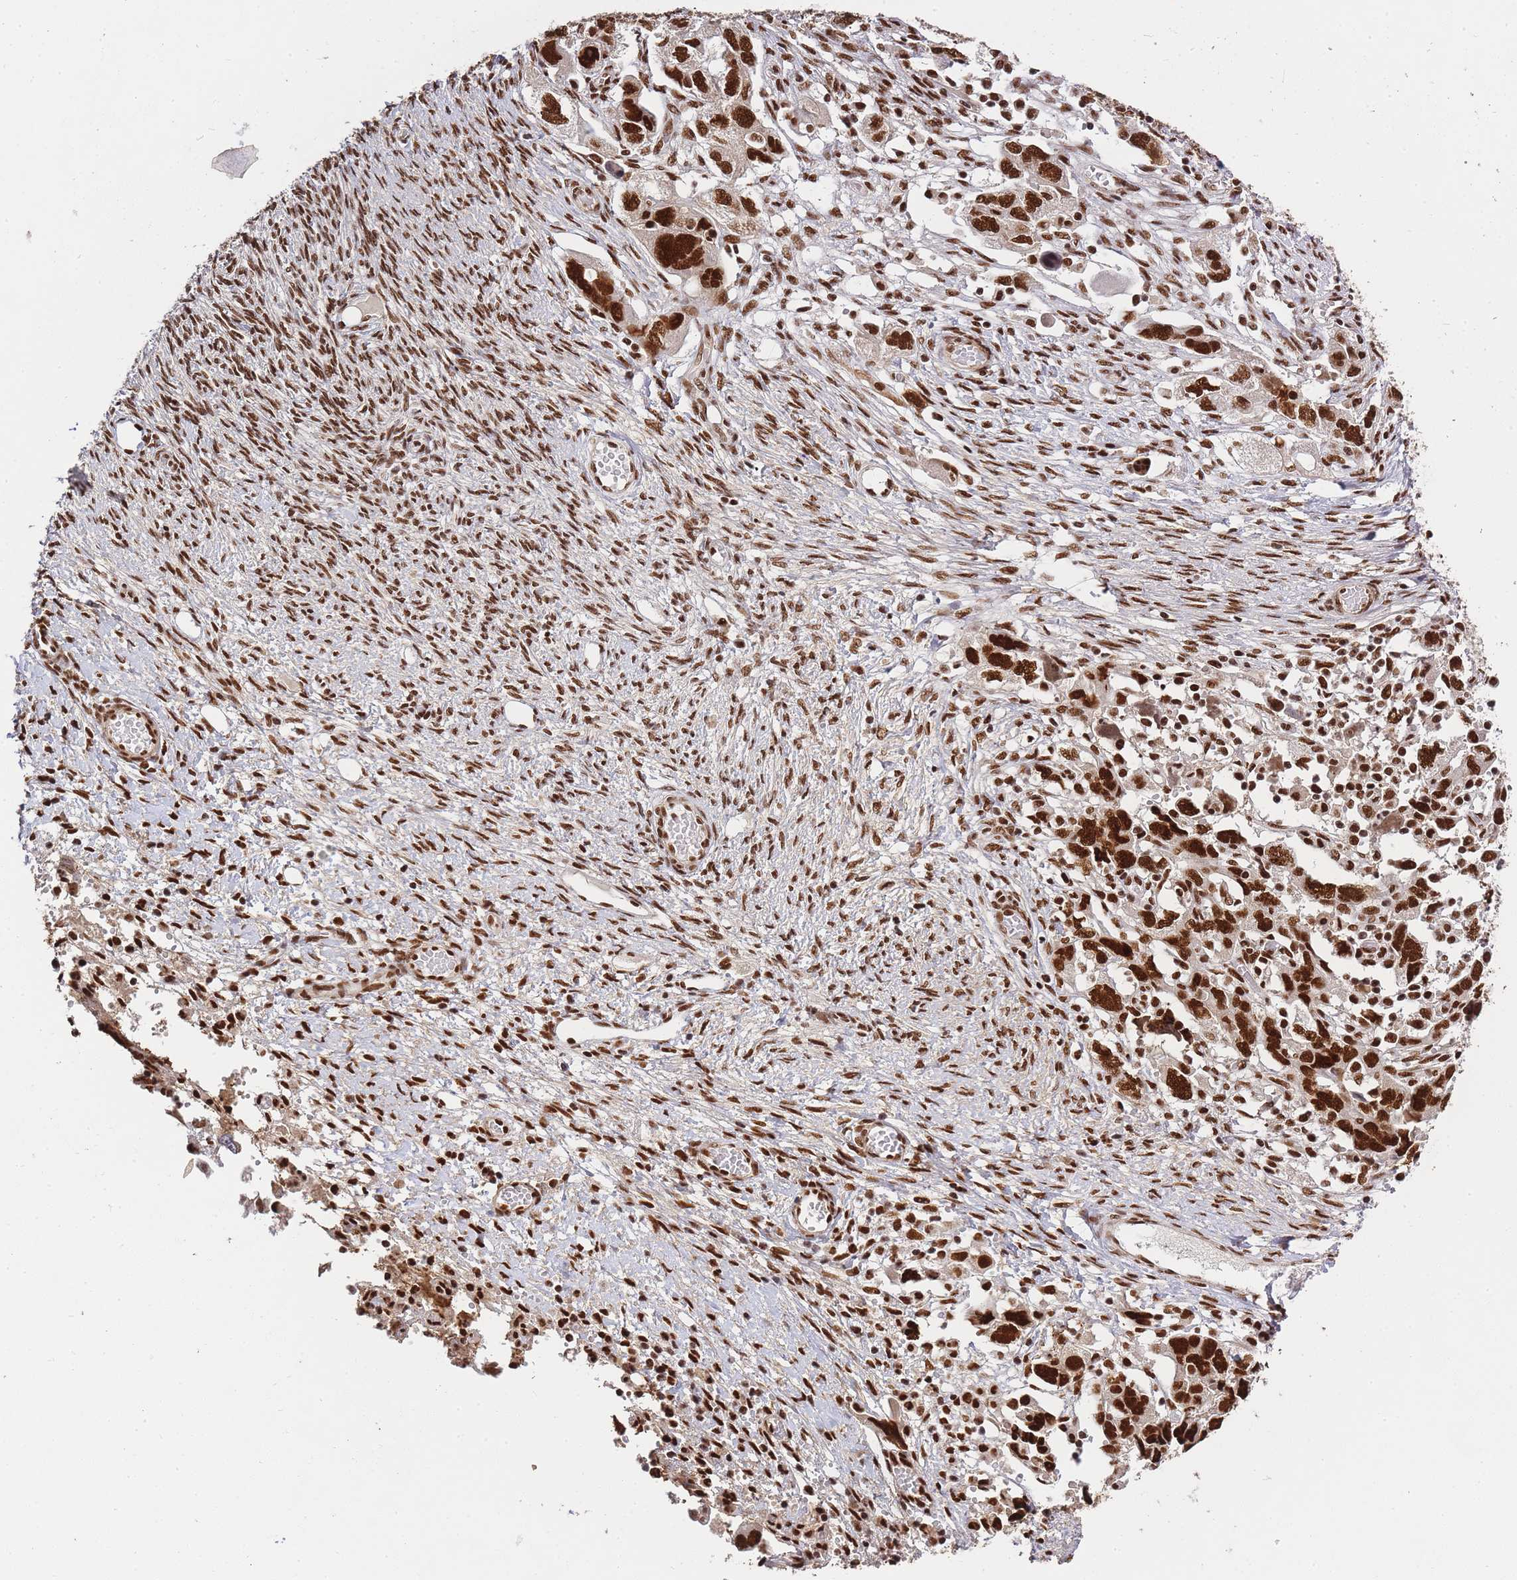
{"staining": {"intensity": "strong", "quantity": ">75%", "location": "nuclear"}, "tissue": "ovarian cancer", "cell_type": "Tumor cells", "image_type": "cancer", "snomed": [{"axis": "morphology", "description": "Carcinoma, NOS"}, {"axis": "morphology", "description": "Cystadenocarcinoma, serous, NOS"}, {"axis": "topography", "description": "Ovary"}], "caption": "Immunohistochemistry (IHC) image of neoplastic tissue: human carcinoma (ovarian) stained using IHC demonstrates high levels of strong protein expression localized specifically in the nuclear of tumor cells, appearing as a nuclear brown color.", "gene": "PRKDC", "patient": {"sex": "female", "age": 69}}